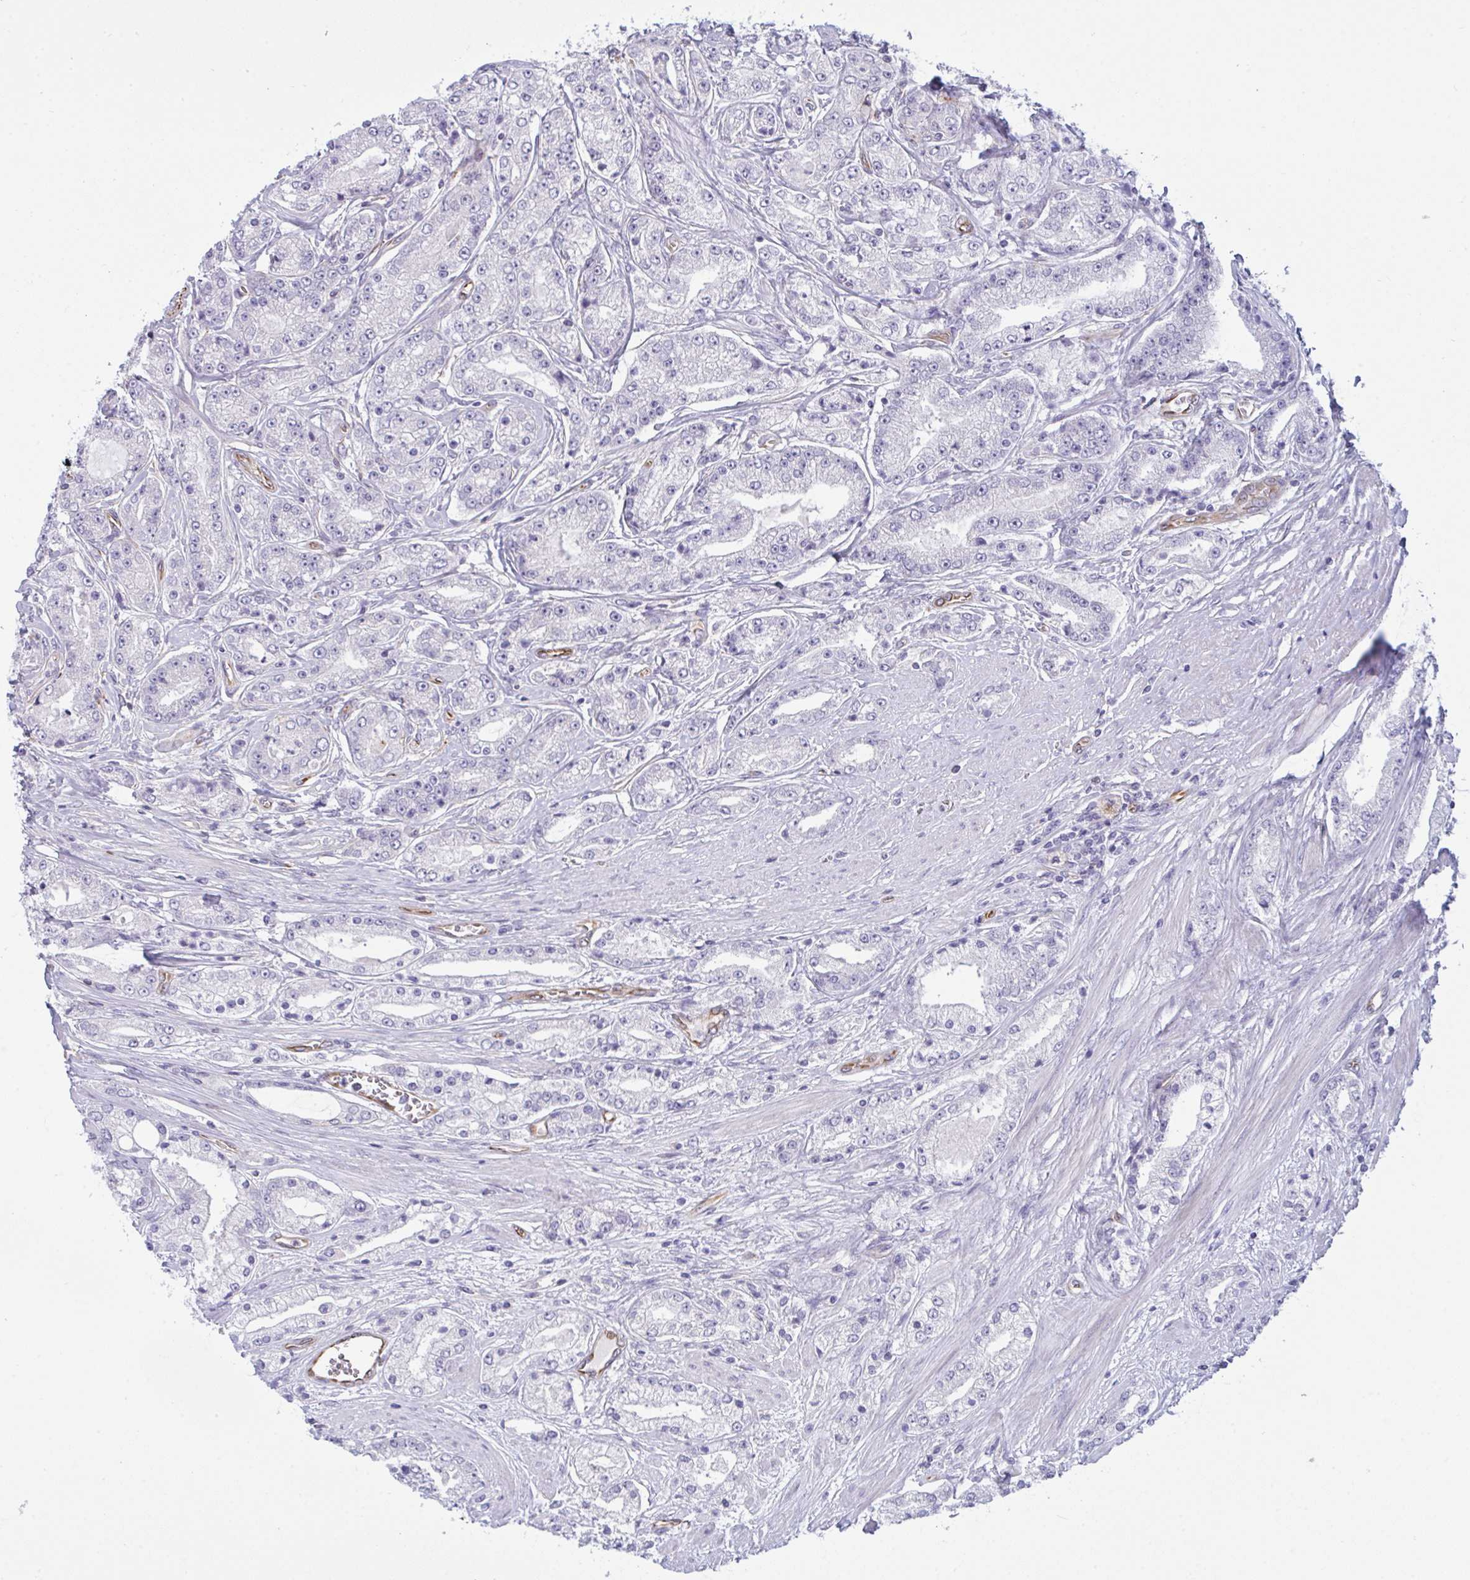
{"staining": {"intensity": "negative", "quantity": "none", "location": "none"}, "tissue": "prostate cancer", "cell_type": "Tumor cells", "image_type": "cancer", "snomed": [{"axis": "morphology", "description": "Adenocarcinoma, High grade"}, {"axis": "topography", "description": "Prostate"}], "caption": "Image shows no protein expression in tumor cells of prostate cancer tissue.", "gene": "DCBLD1", "patient": {"sex": "male", "age": 66}}